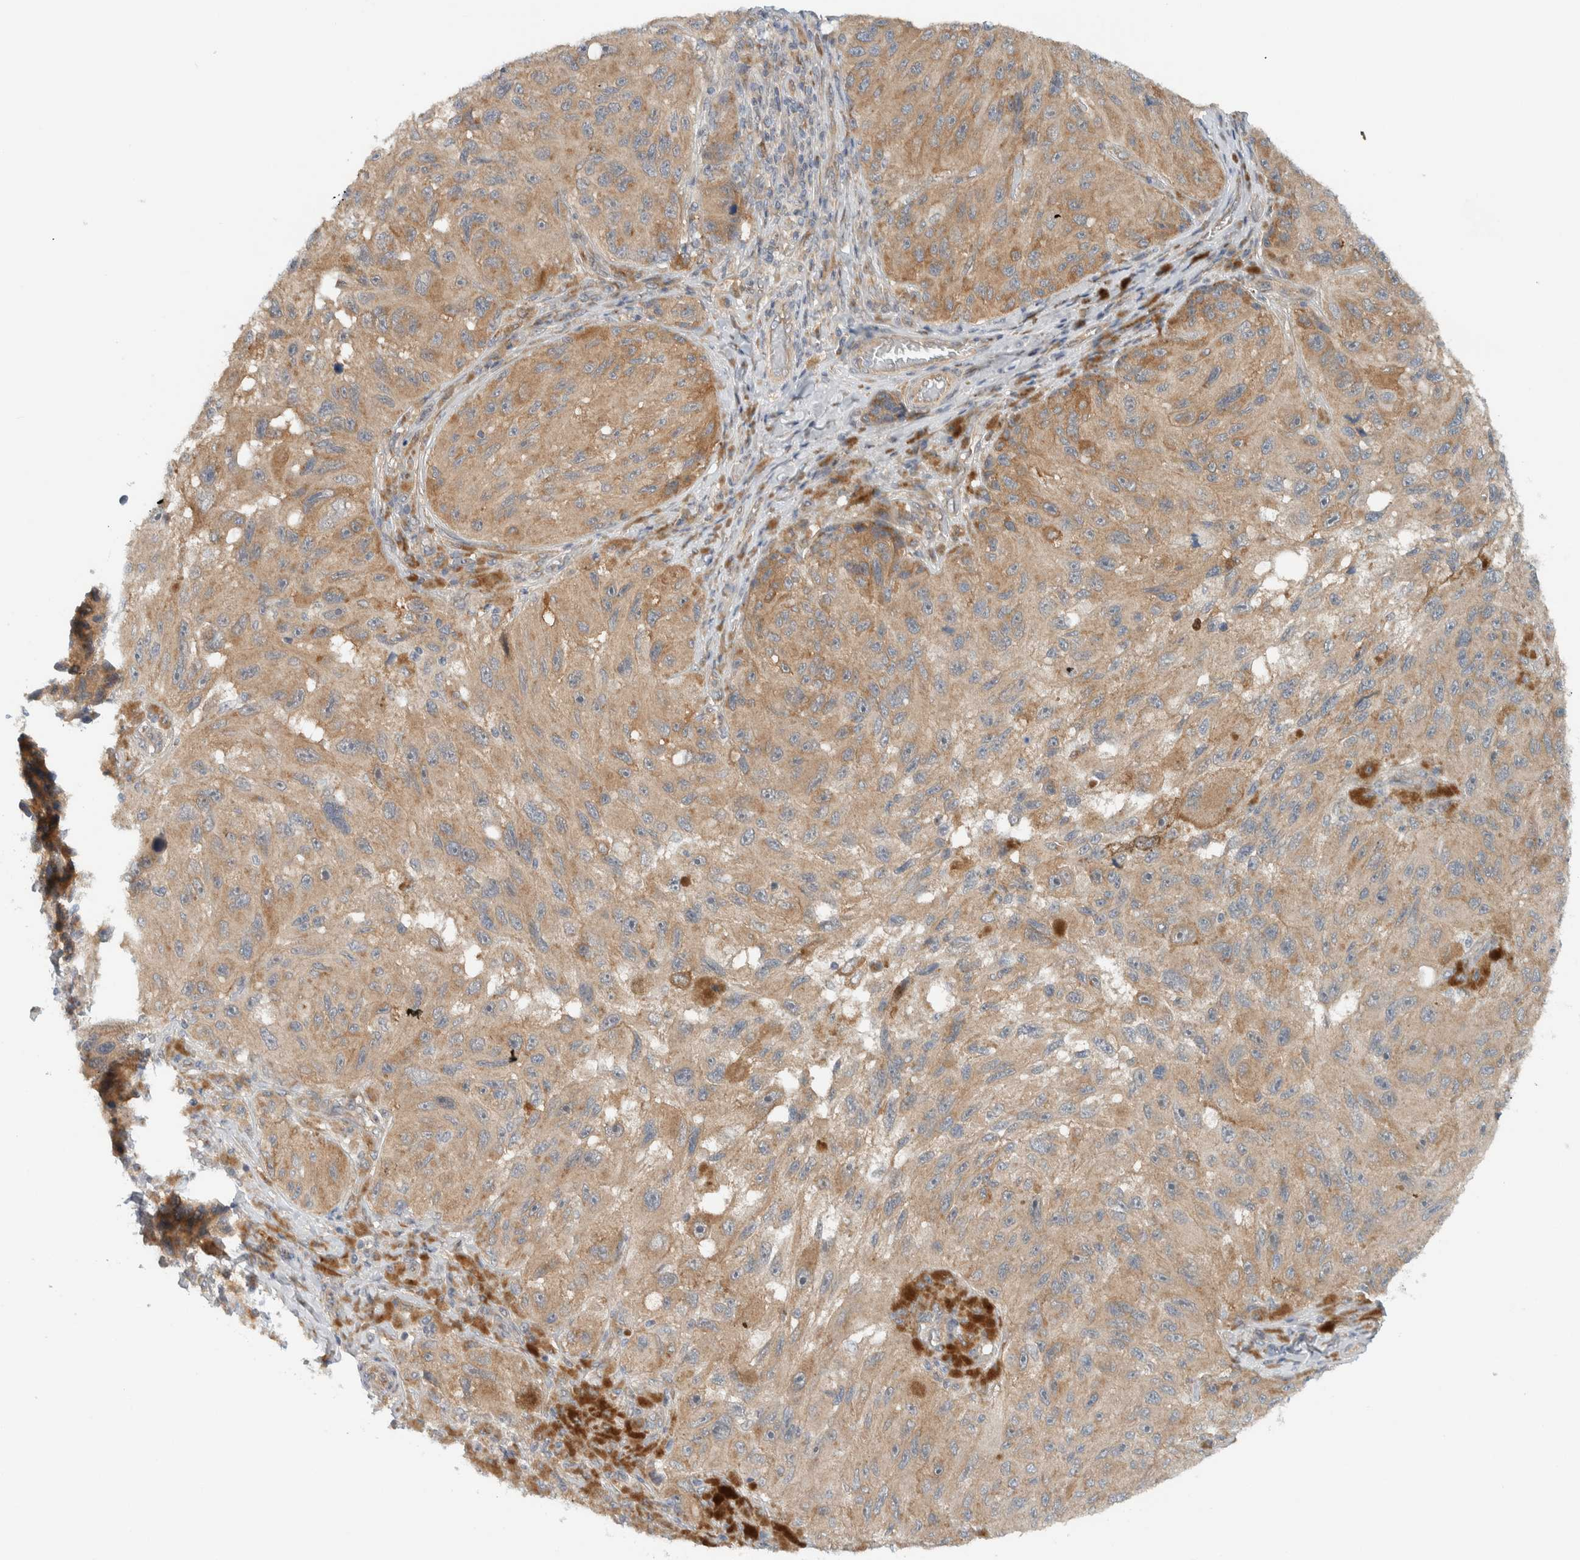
{"staining": {"intensity": "moderate", "quantity": ">75%", "location": "cytoplasmic/membranous"}, "tissue": "melanoma", "cell_type": "Tumor cells", "image_type": "cancer", "snomed": [{"axis": "morphology", "description": "Malignant melanoma, NOS"}, {"axis": "topography", "description": "Skin"}], "caption": "IHC image of malignant melanoma stained for a protein (brown), which displays medium levels of moderate cytoplasmic/membranous expression in about >75% of tumor cells.", "gene": "RERE", "patient": {"sex": "female", "age": 73}}